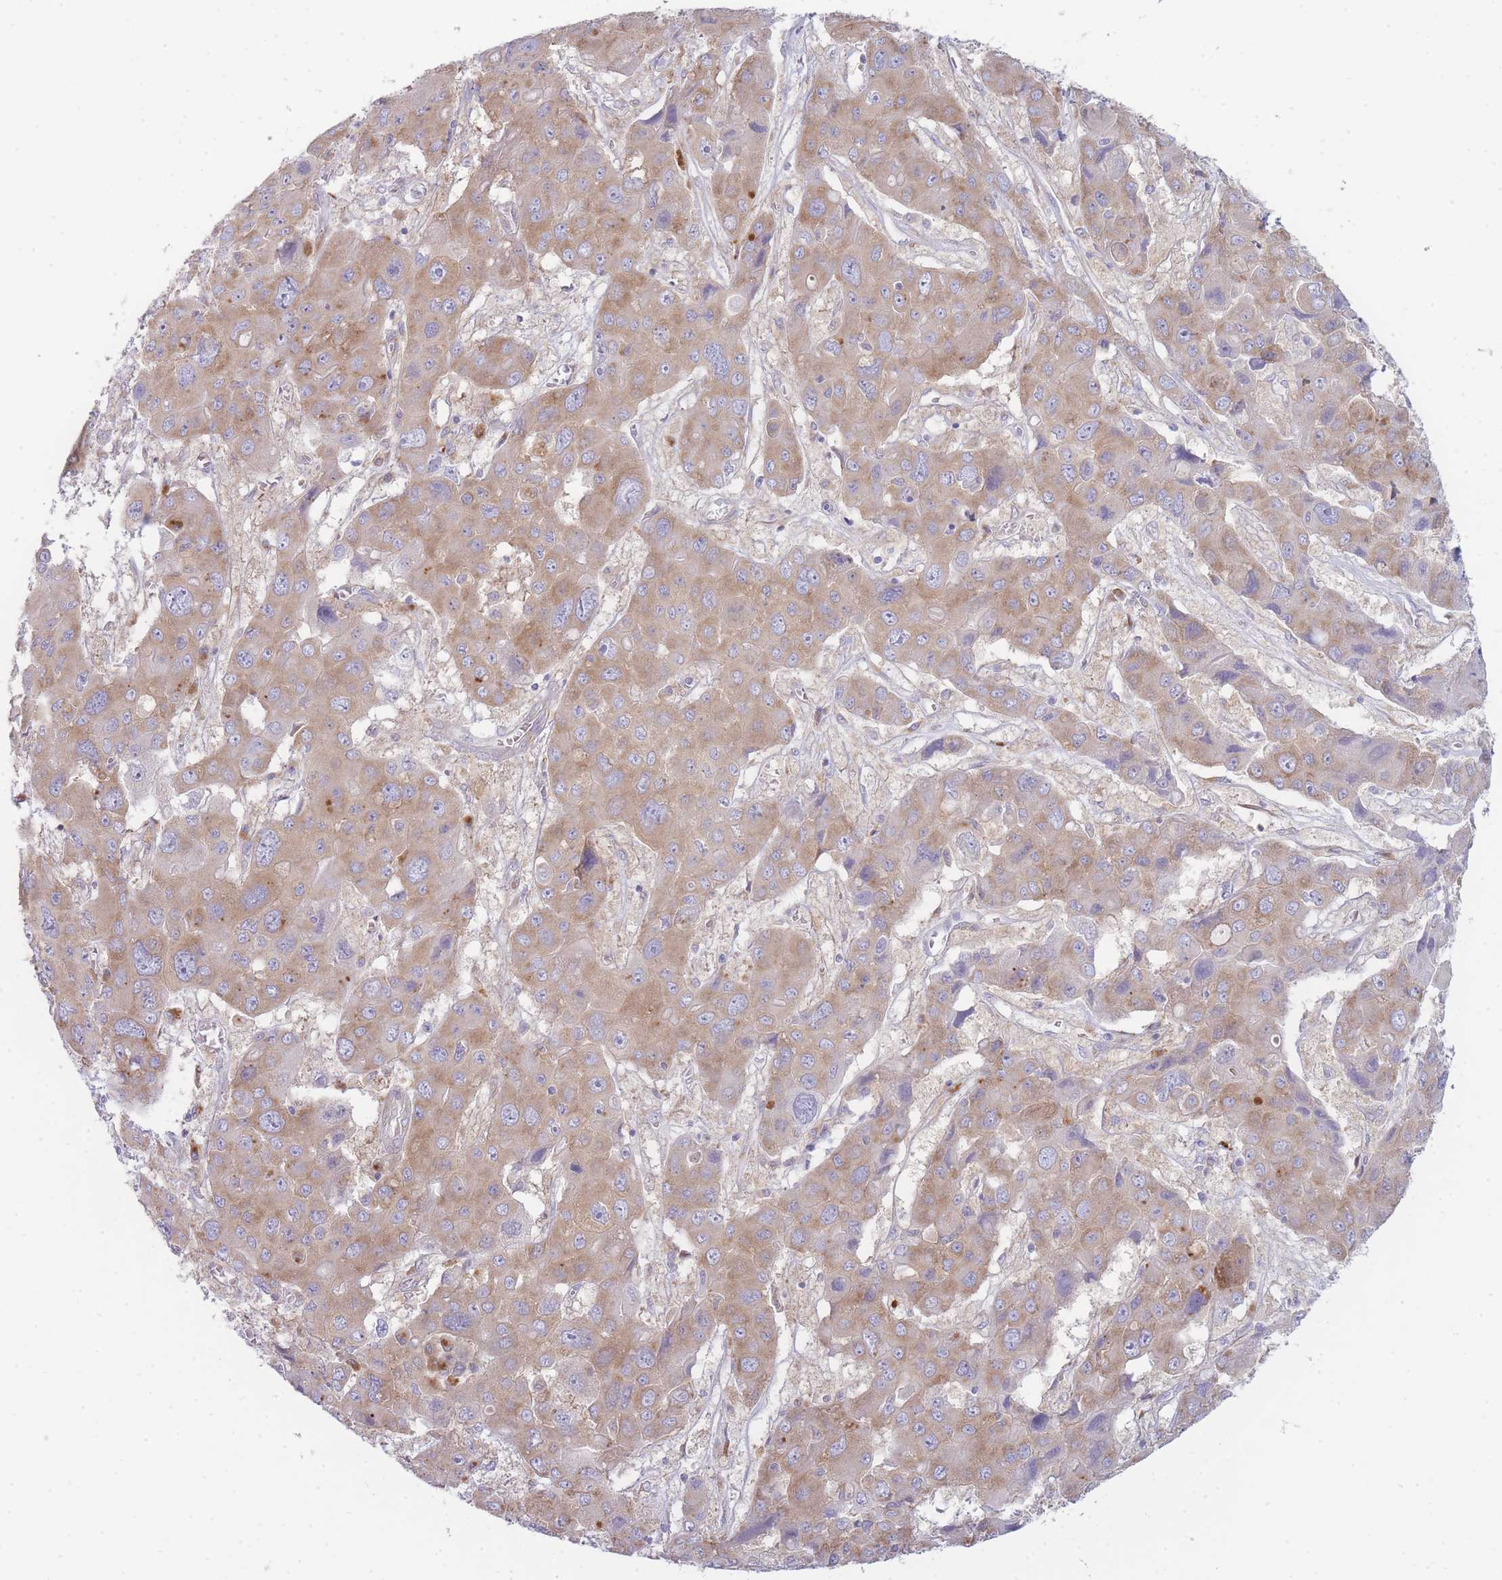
{"staining": {"intensity": "moderate", "quantity": "25%-75%", "location": "cytoplasmic/membranous"}, "tissue": "liver cancer", "cell_type": "Tumor cells", "image_type": "cancer", "snomed": [{"axis": "morphology", "description": "Cholangiocarcinoma"}, {"axis": "topography", "description": "Liver"}], "caption": "Immunohistochemical staining of liver cholangiocarcinoma demonstrates moderate cytoplasmic/membranous protein positivity in approximately 25%-75% of tumor cells. The staining is performed using DAB (3,3'-diaminobenzidine) brown chromogen to label protein expression. The nuclei are counter-stained blue using hematoxylin.", "gene": "OR5L2", "patient": {"sex": "male", "age": 67}}